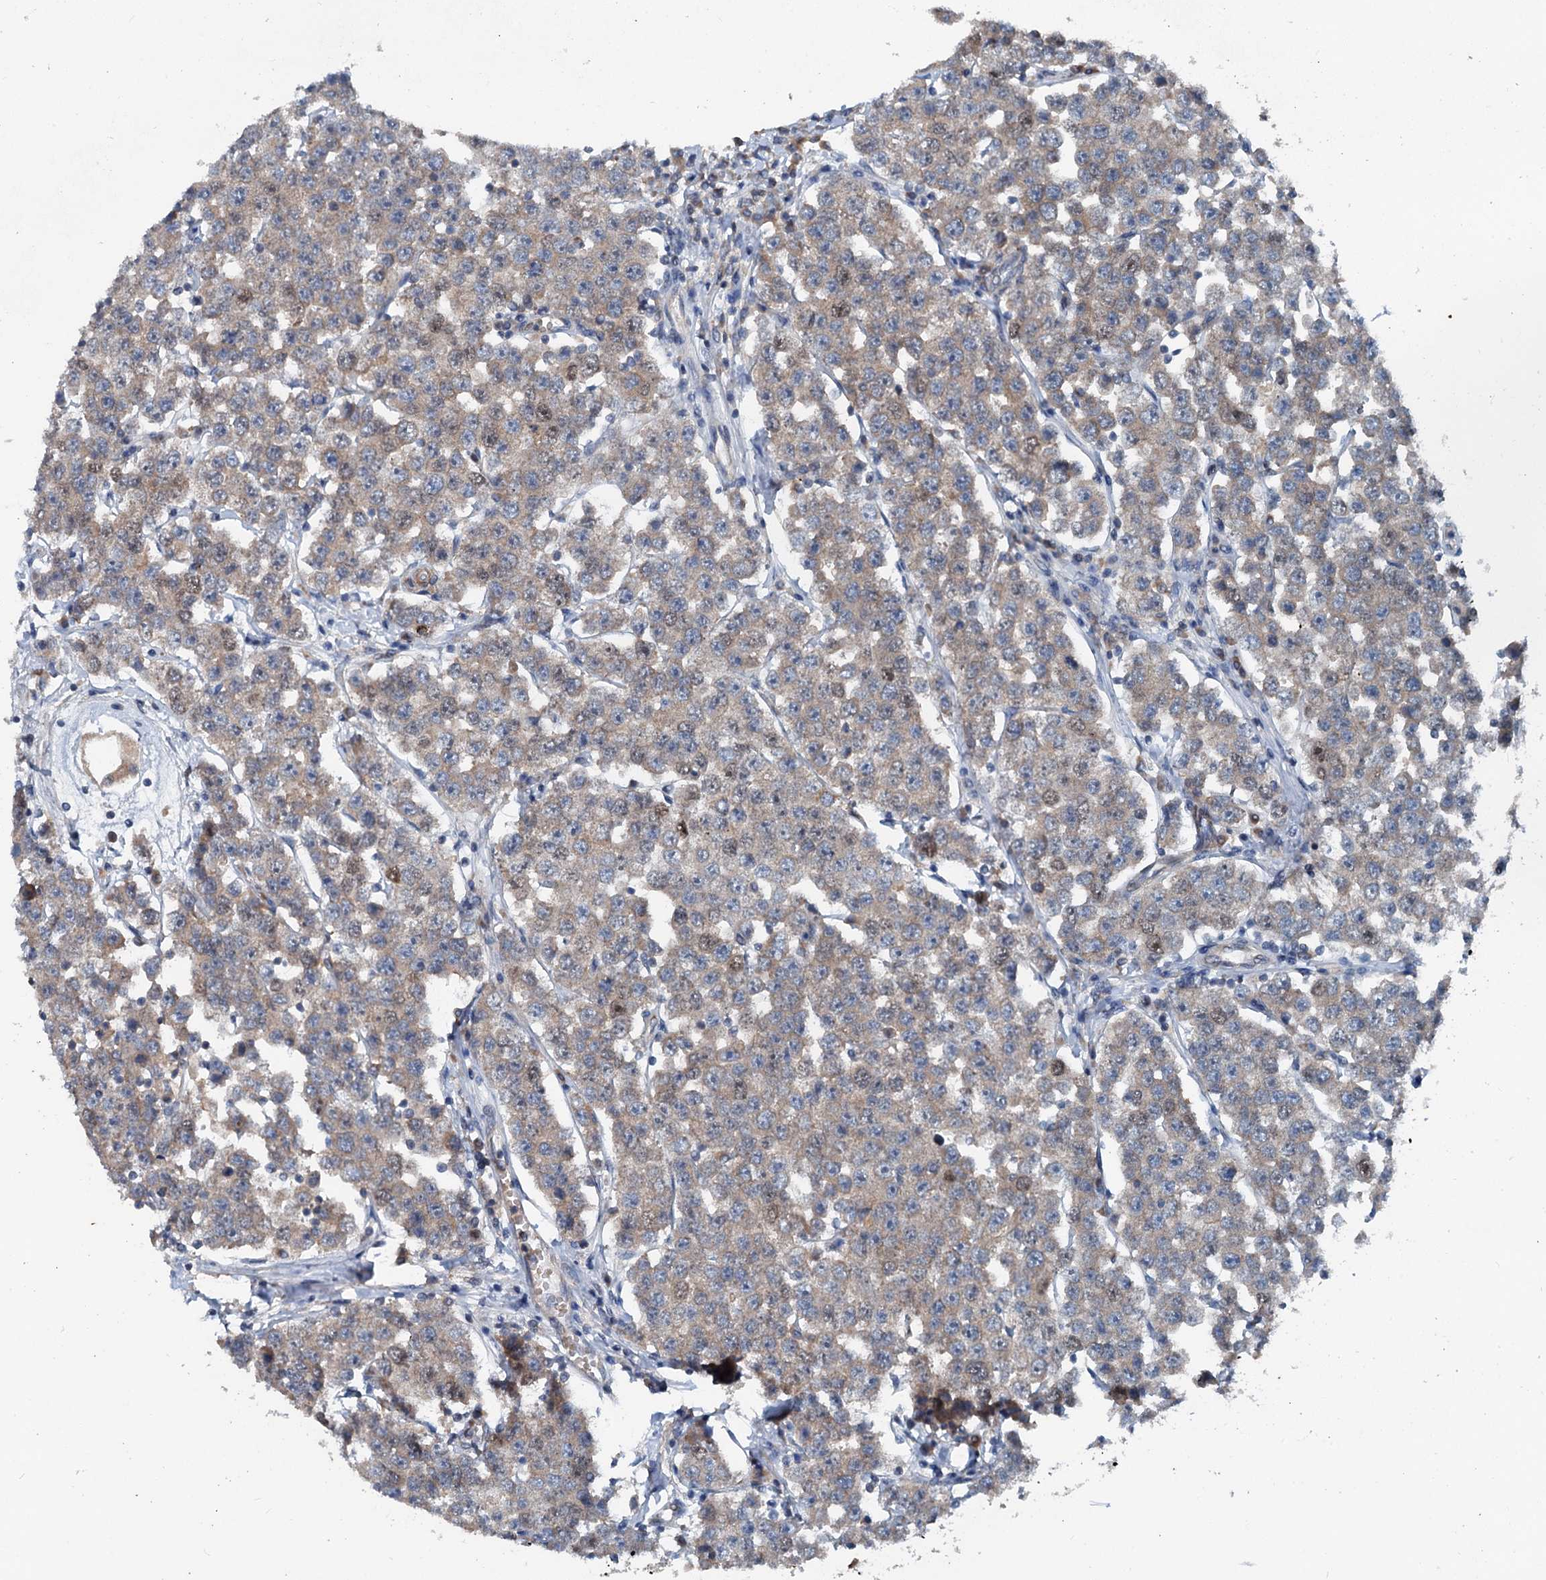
{"staining": {"intensity": "weak", "quantity": "25%-75%", "location": "cytoplasmic/membranous"}, "tissue": "testis cancer", "cell_type": "Tumor cells", "image_type": "cancer", "snomed": [{"axis": "morphology", "description": "Seminoma, NOS"}, {"axis": "topography", "description": "Testis"}], "caption": "IHC histopathology image of human testis cancer stained for a protein (brown), which reveals low levels of weak cytoplasmic/membranous positivity in approximately 25%-75% of tumor cells.", "gene": "TEDC1", "patient": {"sex": "male", "age": 28}}